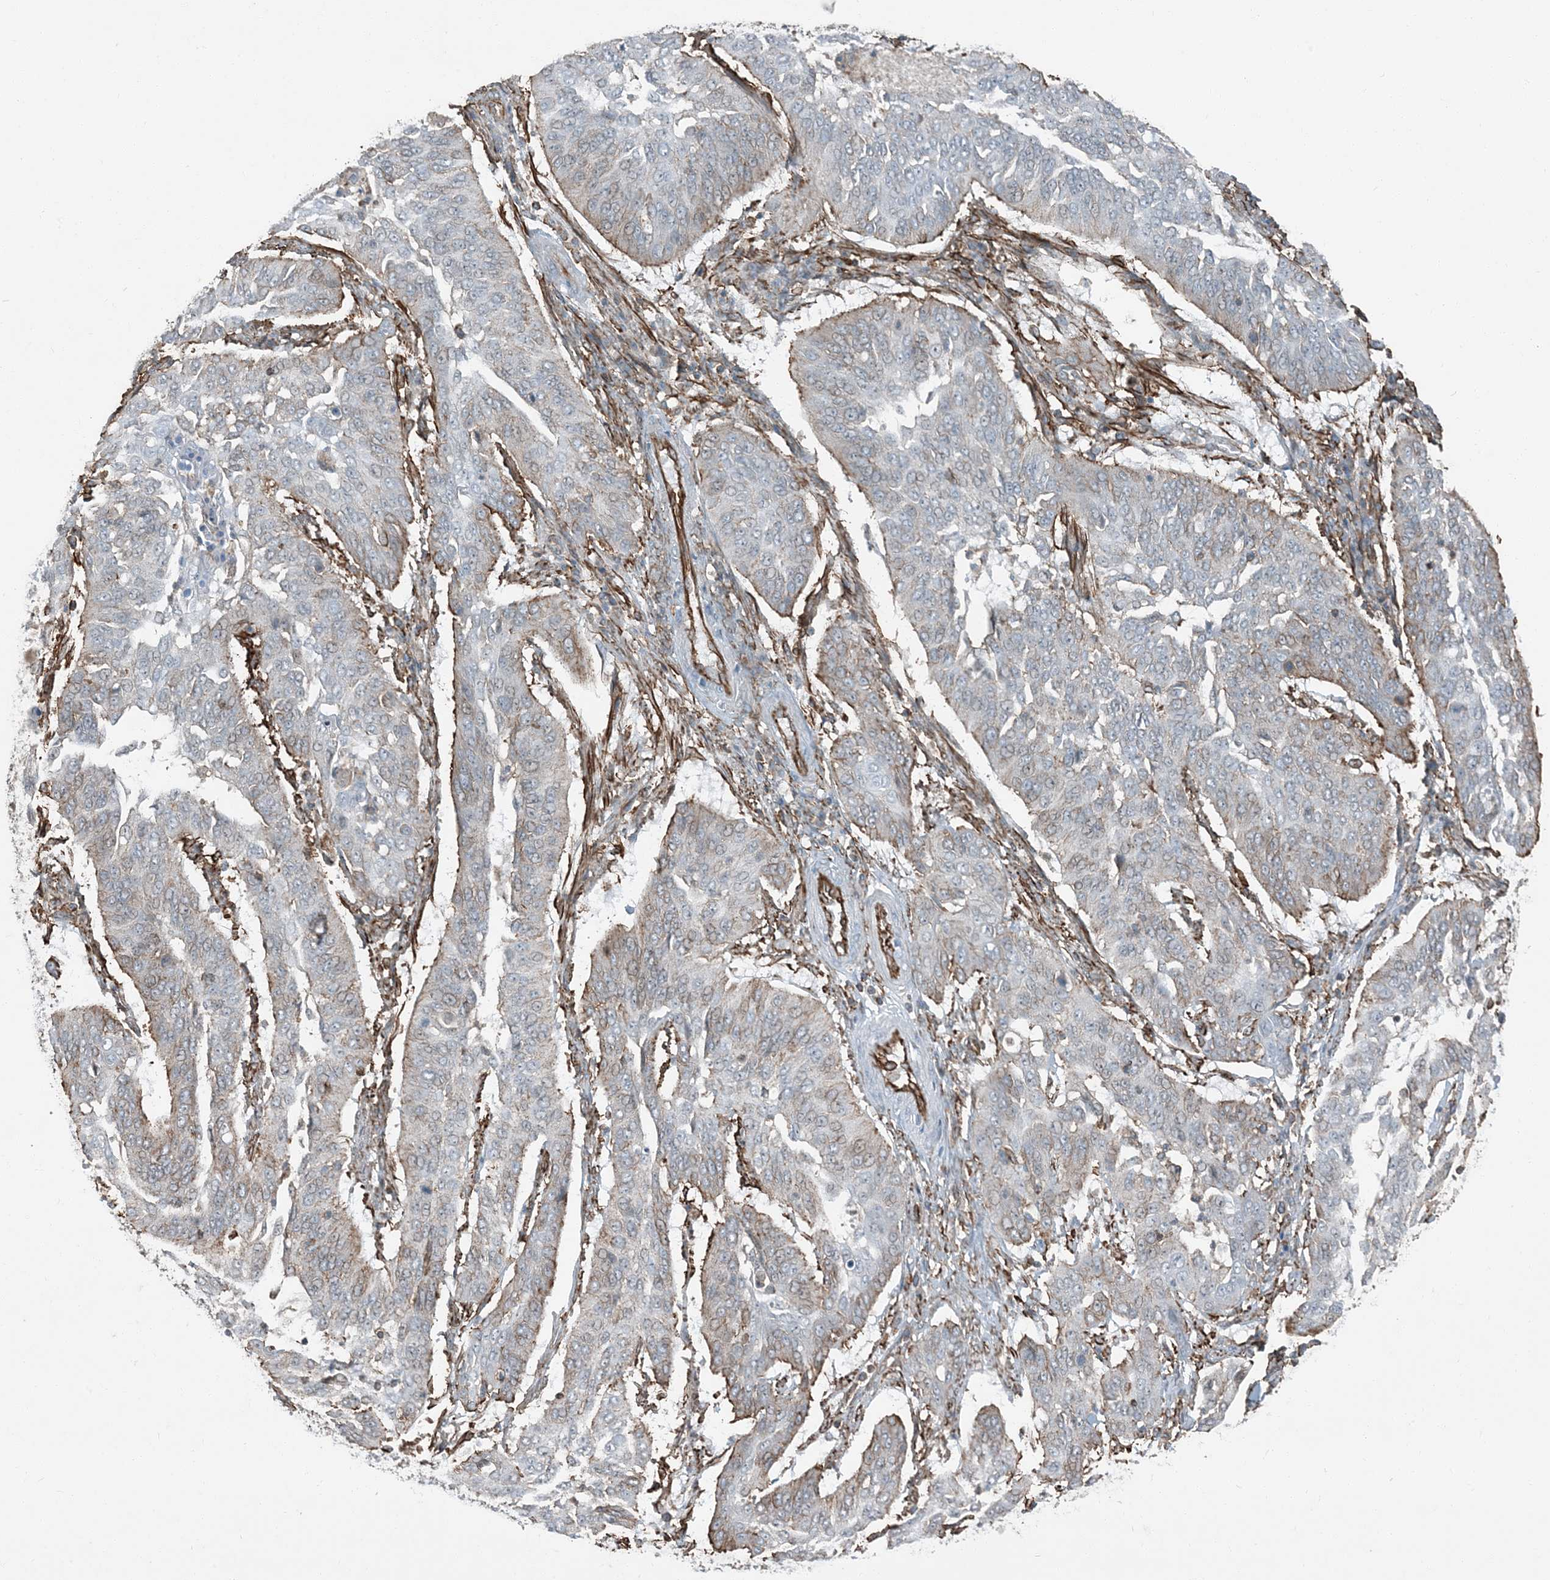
{"staining": {"intensity": "weak", "quantity": "<25%", "location": "cytoplasmic/membranous"}, "tissue": "cervical cancer", "cell_type": "Tumor cells", "image_type": "cancer", "snomed": [{"axis": "morphology", "description": "Normal tissue, NOS"}, {"axis": "morphology", "description": "Squamous cell carcinoma, NOS"}, {"axis": "topography", "description": "Cervix"}], "caption": "An image of human cervical squamous cell carcinoma is negative for staining in tumor cells.", "gene": "APOBEC3C", "patient": {"sex": "female", "age": 39}}